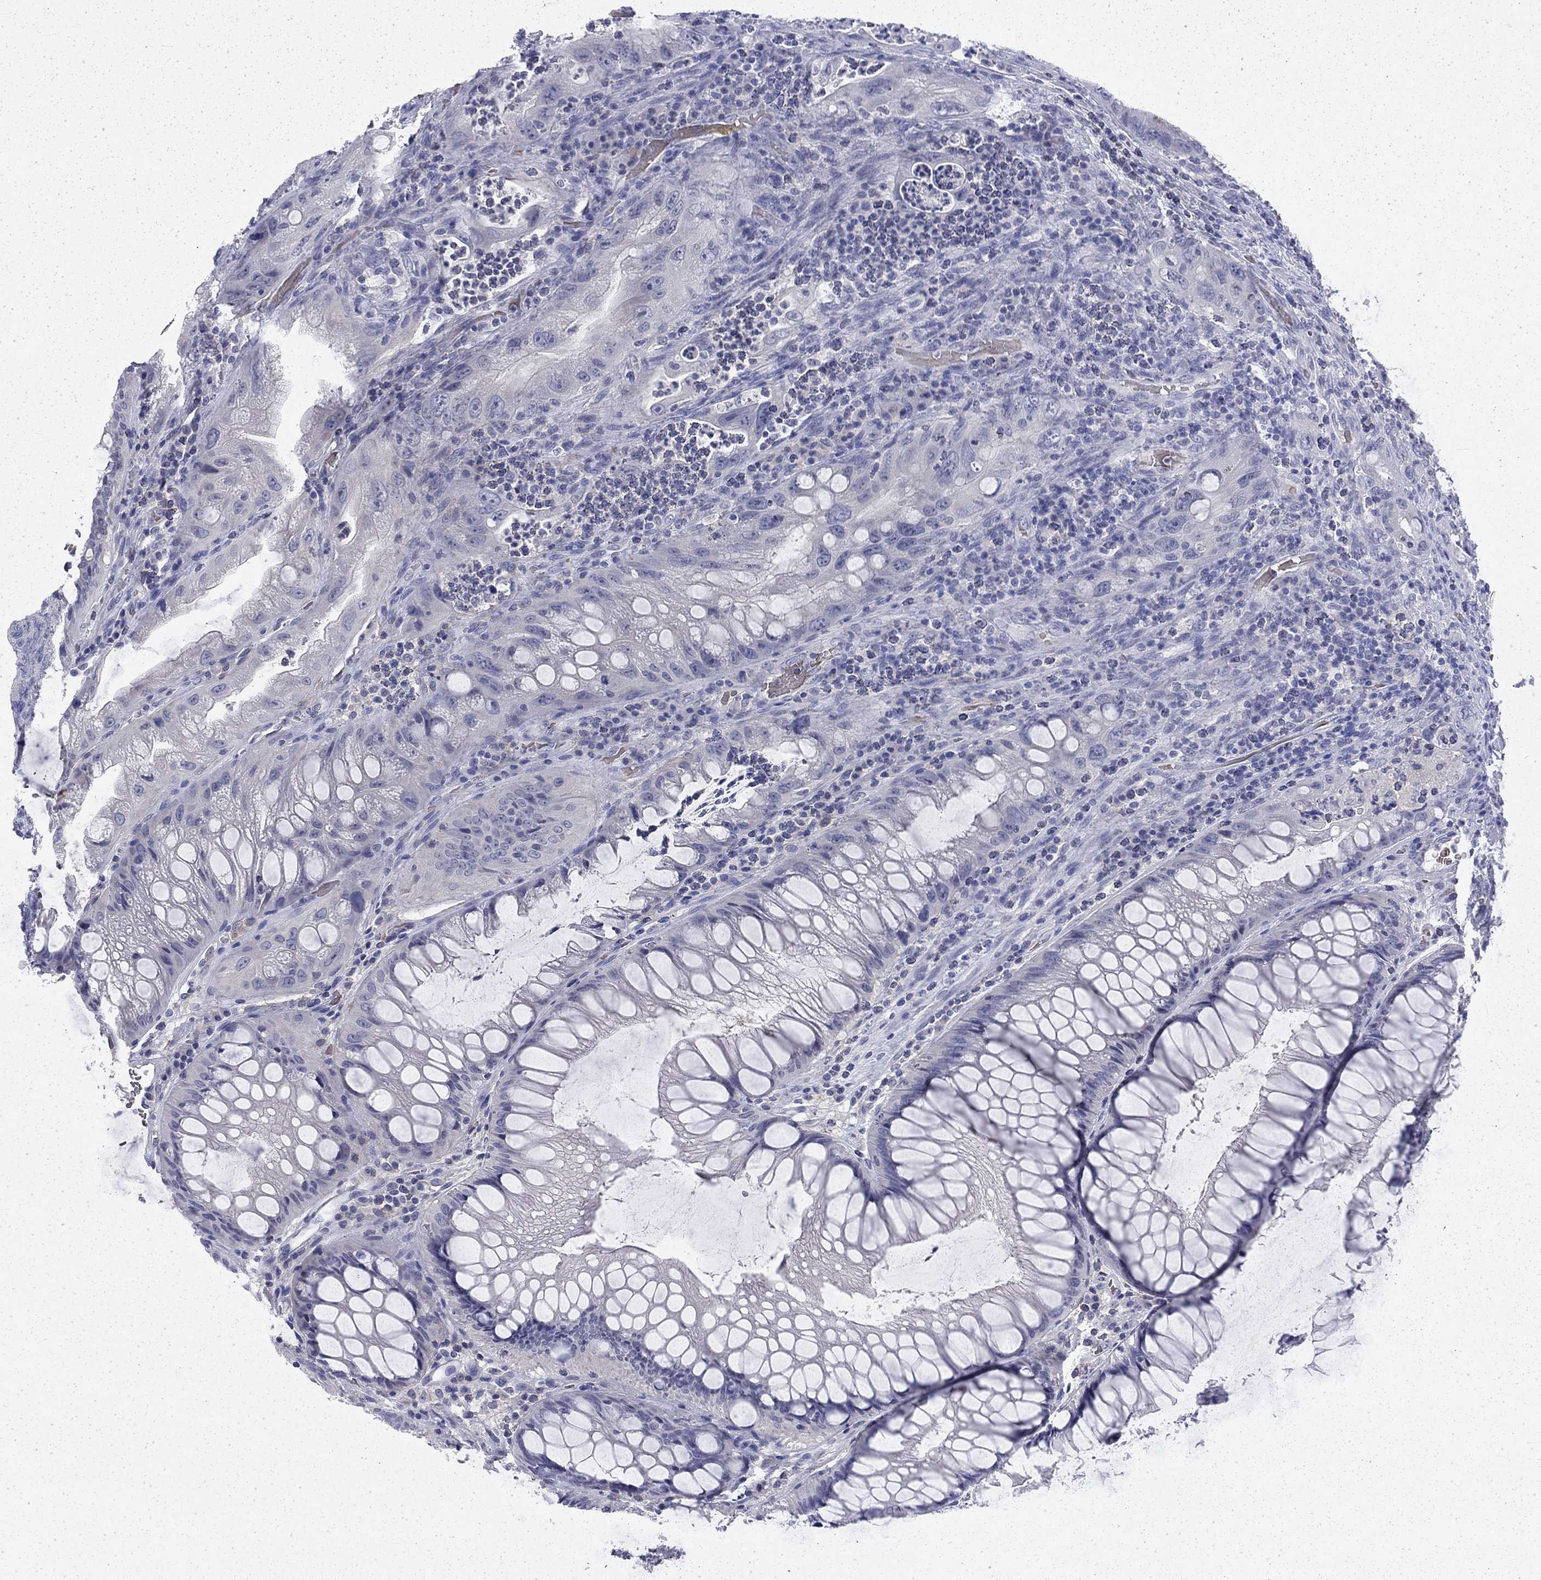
{"staining": {"intensity": "negative", "quantity": "none", "location": "none"}, "tissue": "colorectal cancer", "cell_type": "Tumor cells", "image_type": "cancer", "snomed": [{"axis": "morphology", "description": "Adenocarcinoma, NOS"}, {"axis": "topography", "description": "Rectum"}], "caption": "There is no significant positivity in tumor cells of colorectal cancer.", "gene": "ENPP6", "patient": {"sex": "male", "age": 63}}